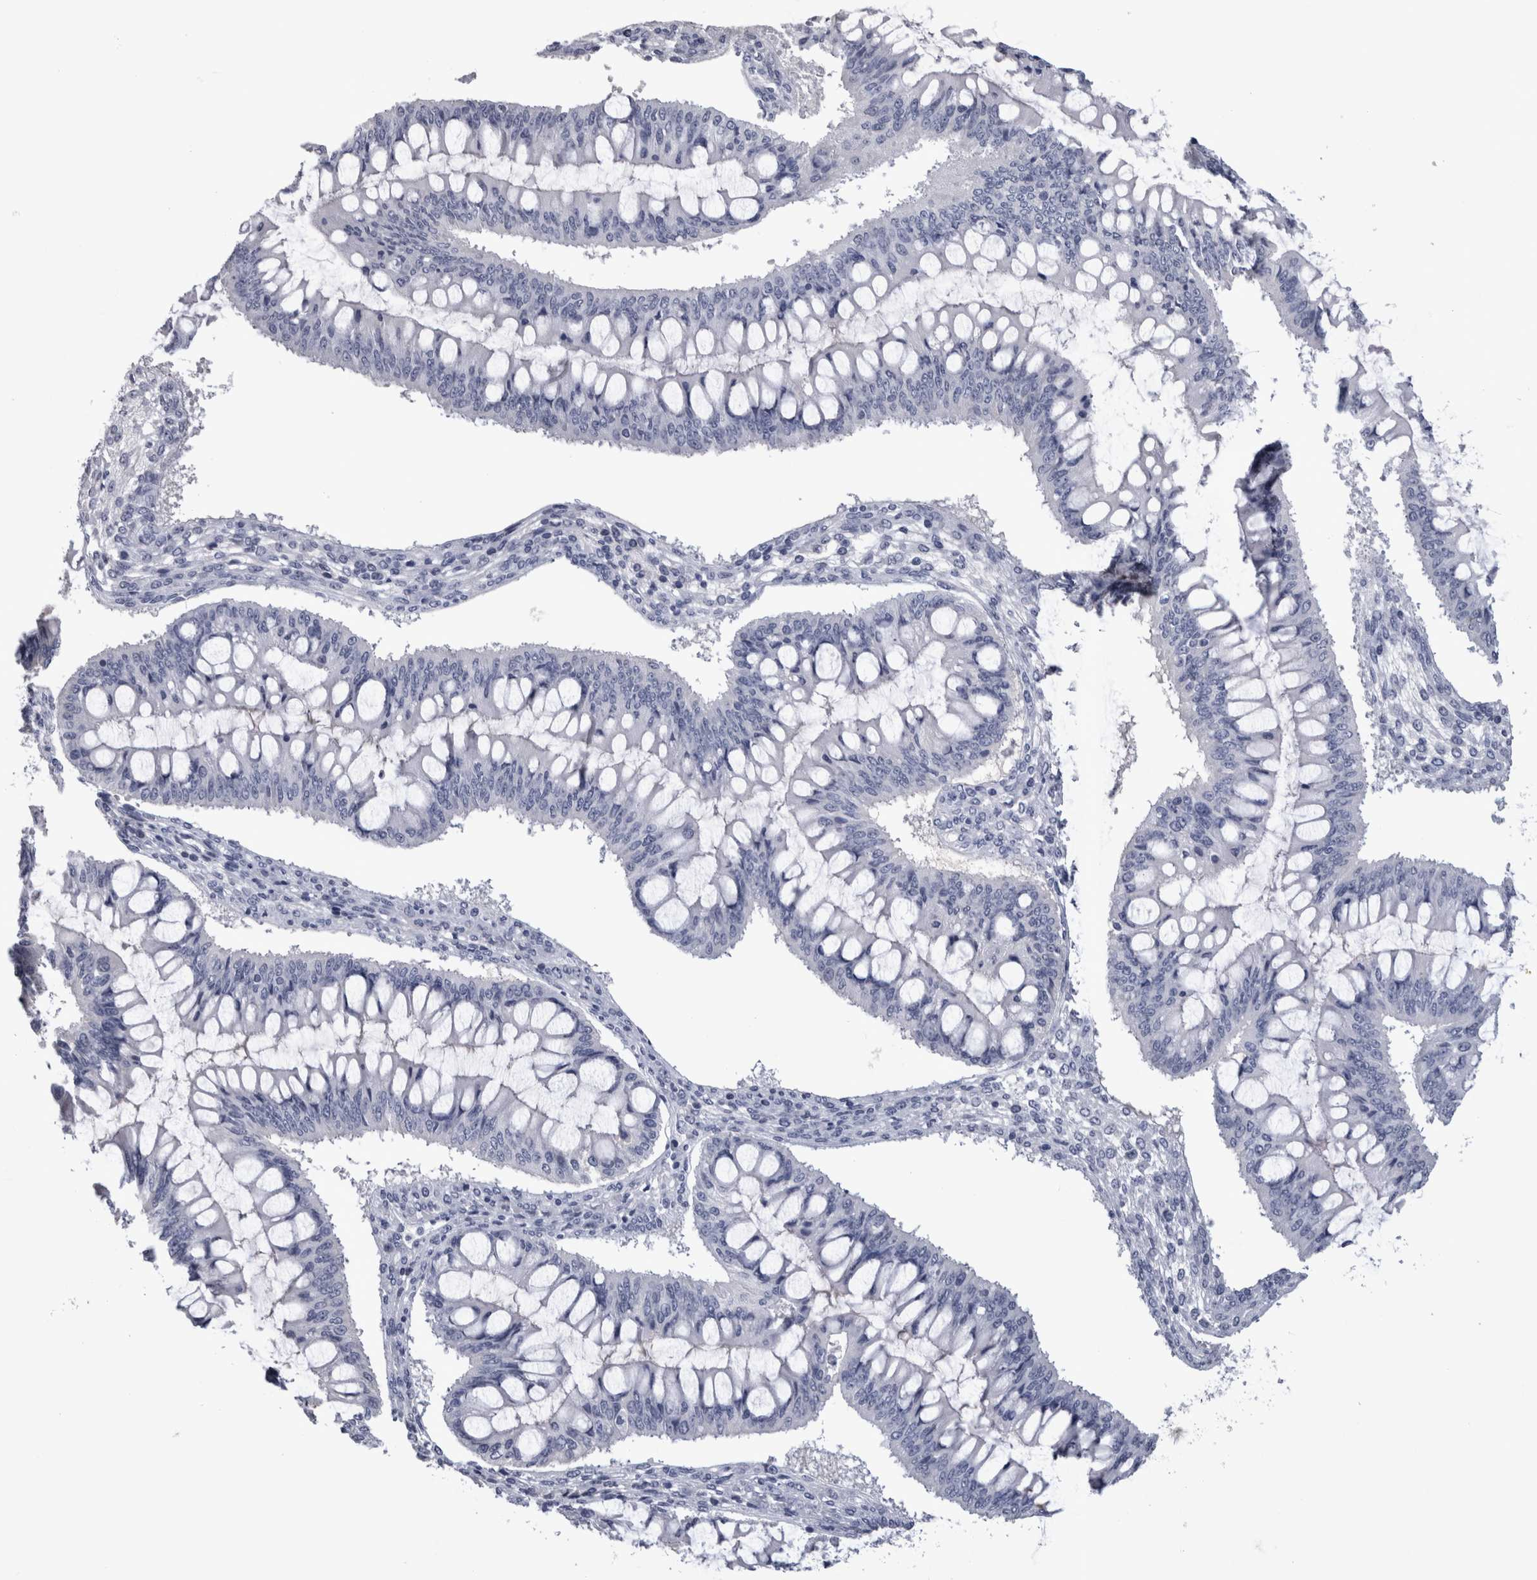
{"staining": {"intensity": "negative", "quantity": "none", "location": "none"}, "tissue": "ovarian cancer", "cell_type": "Tumor cells", "image_type": "cancer", "snomed": [{"axis": "morphology", "description": "Cystadenocarcinoma, mucinous, NOS"}, {"axis": "topography", "description": "Ovary"}], "caption": "Image shows no significant protein positivity in tumor cells of ovarian cancer.", "gene": "PAX5", "patient": {"sex": "female", "age": 73}}